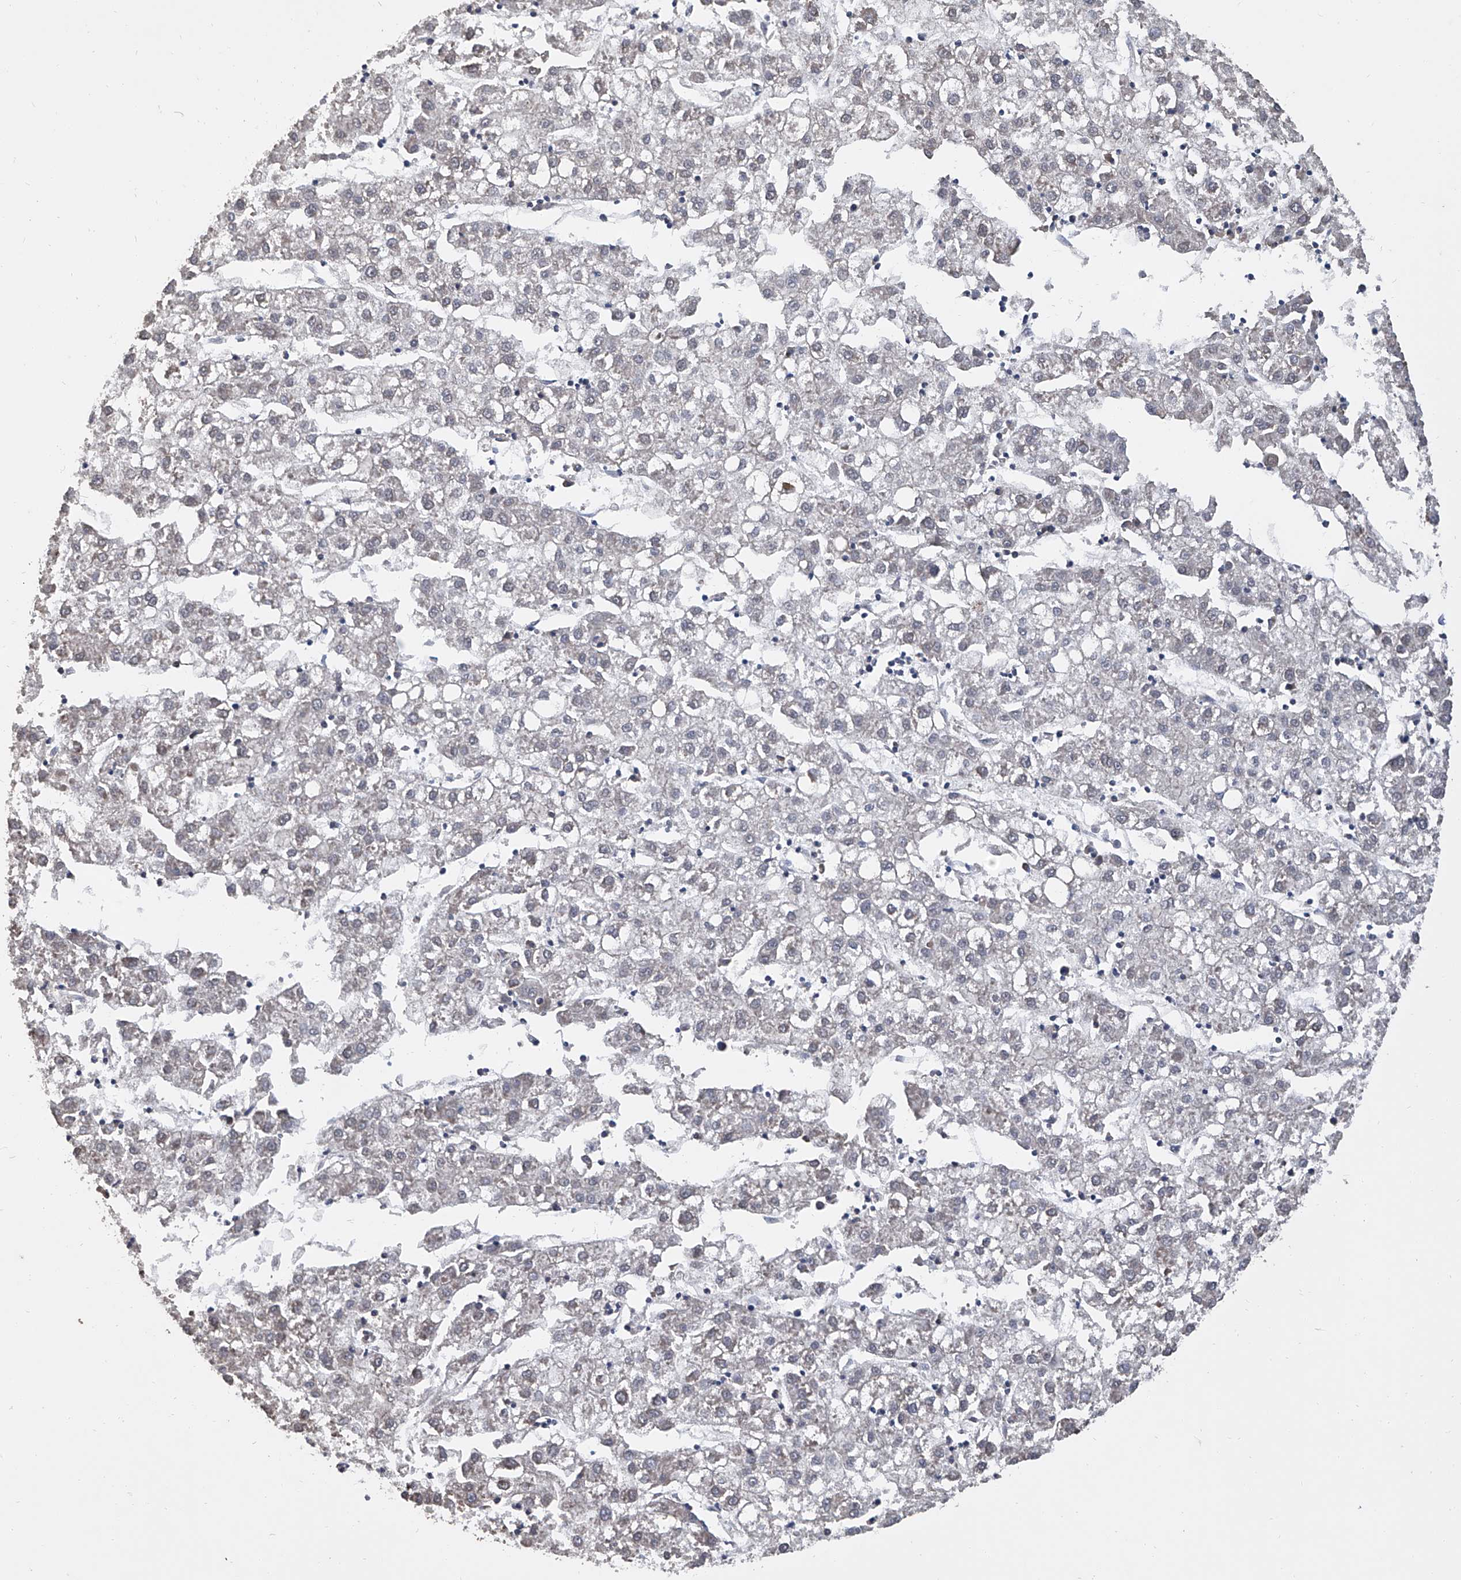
{"staining": {"intensity": "negative", "quantity": "none", "location": "none"}, "tissue": "liver cancer", "cell_type": "Tumor cells", "image_type": "cancer", "snomed": [{"axis": "morphology", "description": "Carcinoma, Hepatocellular, NOS"}, {"axis": "topography", "description": "Liver"}], "caption": "This is an immunohistochemistry histopathology image of human liver cancer (hepatocellular carcinoma). There is no positivity in tumor cells.", "gene": "GPT", "patient": {"sex": "male", "age": 72}}